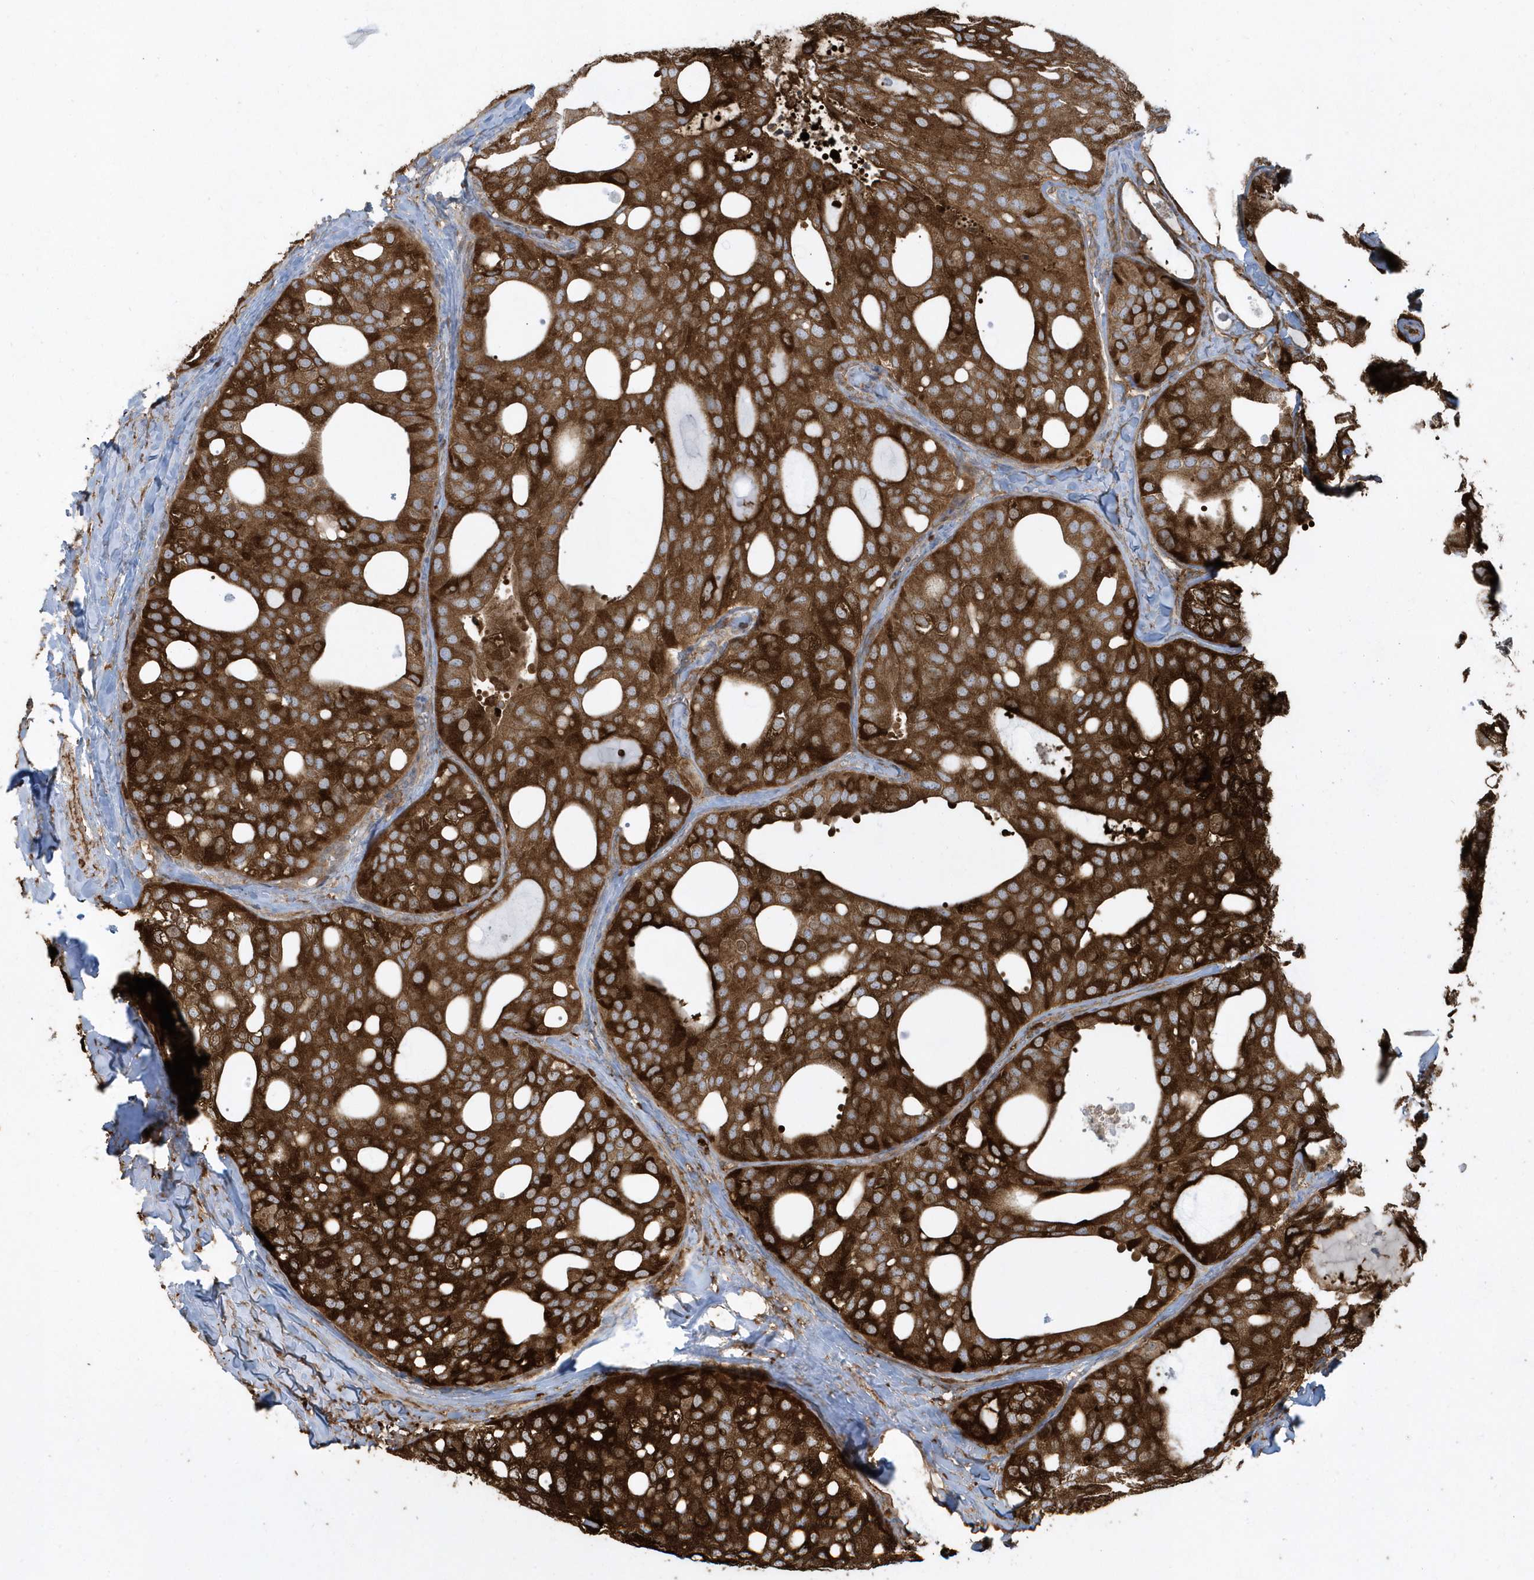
{"staining": {"intensity": "strong", "quantity": ">75%", "location": "cytoplasmic/membranous"}, "tissue": "thyroid cancer", "cell_type": "Tumor cells", "image_type": "cancer", "snomed": [{"axis": "morphology", "description": "Follicular adenoma carcinoma, NOS"}, {"axis": "topography", "description": "Thyroid gland"}], "caption": "A brown stain labels strong cytoplasmic/membranous expression of a protein in follicular adenoma carcinoma (thyroid) tumor cells. Immunohistochemistry (ihc) stains the protein of interest in brown and the nuclei are stained blue.", "gene": "CLCN6", "patient": {"sex": "male", "age": 75}}